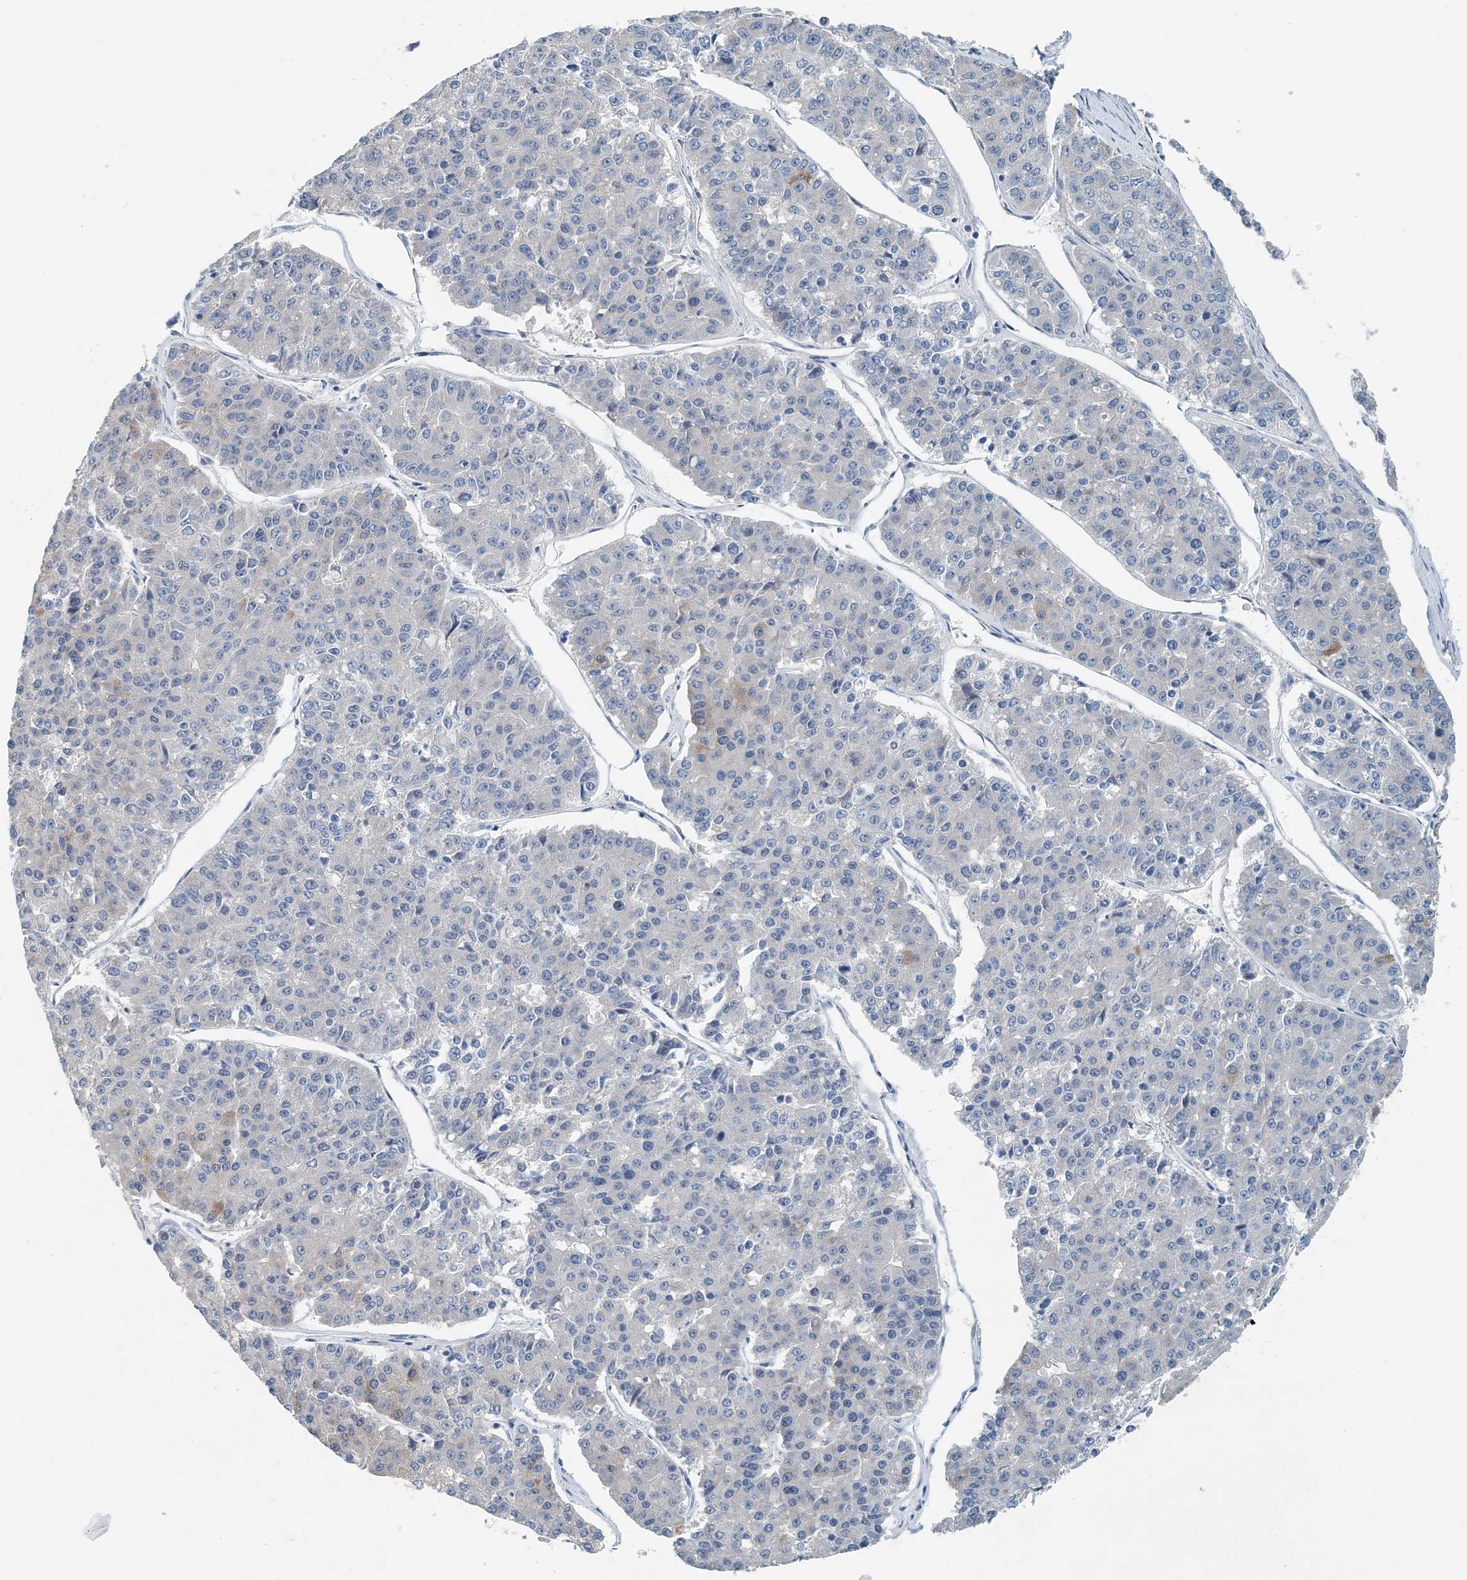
{"staining": {"intensity": "moderate", "quantity": "<25%", "location": "cytoplasmic/membranous"}, "tissue": "pancreatic cancer", "cell_type": "Tumor cells", "image_type": "cancer", "snomed": [{"axis": "morphology", "description": "Adenocarcinoma, NOS"}, {"axis": "topography", "description": "Pancreas"}], "caption": "Brown immunohistochemical staining in pancreatic cancer demonstrates moderate cytoplasmic/membranous expression in approximately <25% of tumor cells.", "gene": "EEF1A2", "patient": {"sex": "male", "age": 50}}